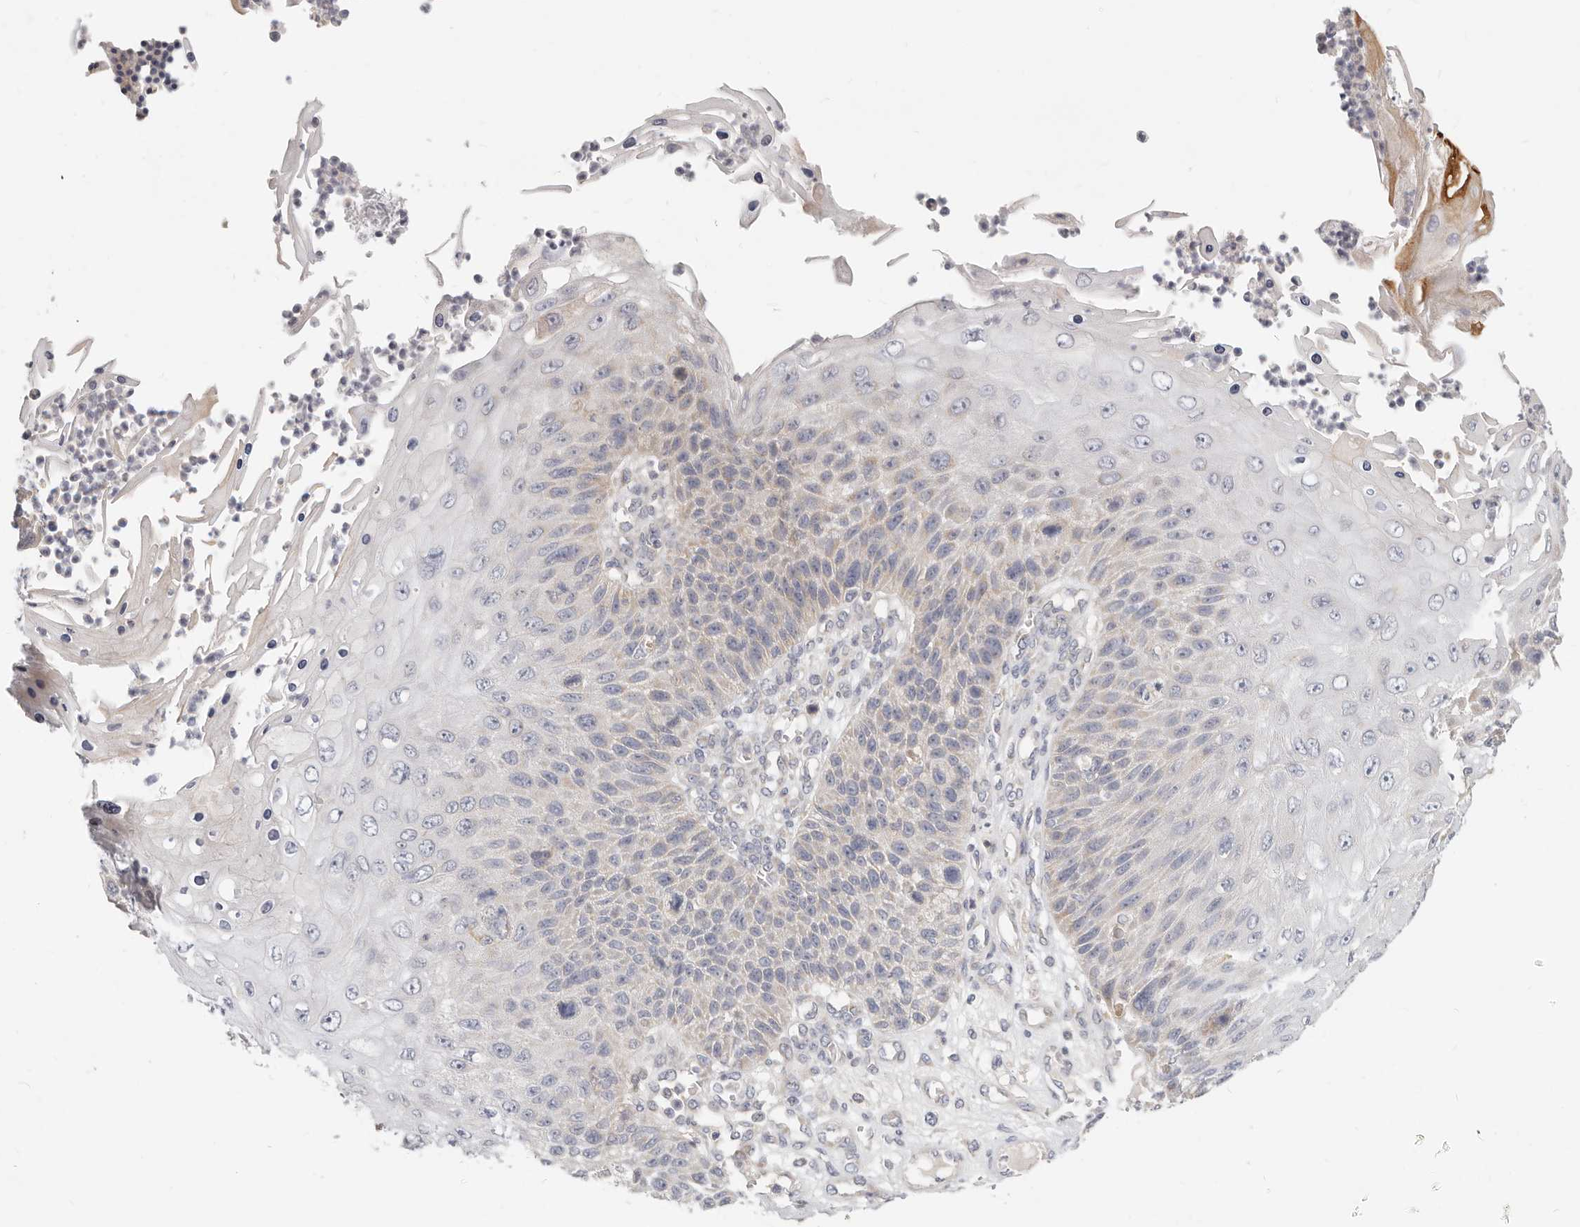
{"staining": {"intensity": "negative", "quantity": "none", "location": "none"}, "tissue": "skin cancer", "cell_type": "Tumor cells", "image_type": "cancer", "snomed": [{"axis": "morphology", "description": "Squamous cell carcinoma, NOS"}, {"axis": "topography", "description": "Skin"}], "caption": "Immunohistochemical staining of human skin squamous cell carcinoma displays no significant staining in tumor cells.", "gene": "TFB2M", "patient": {"sex": "female", "age": 88}}